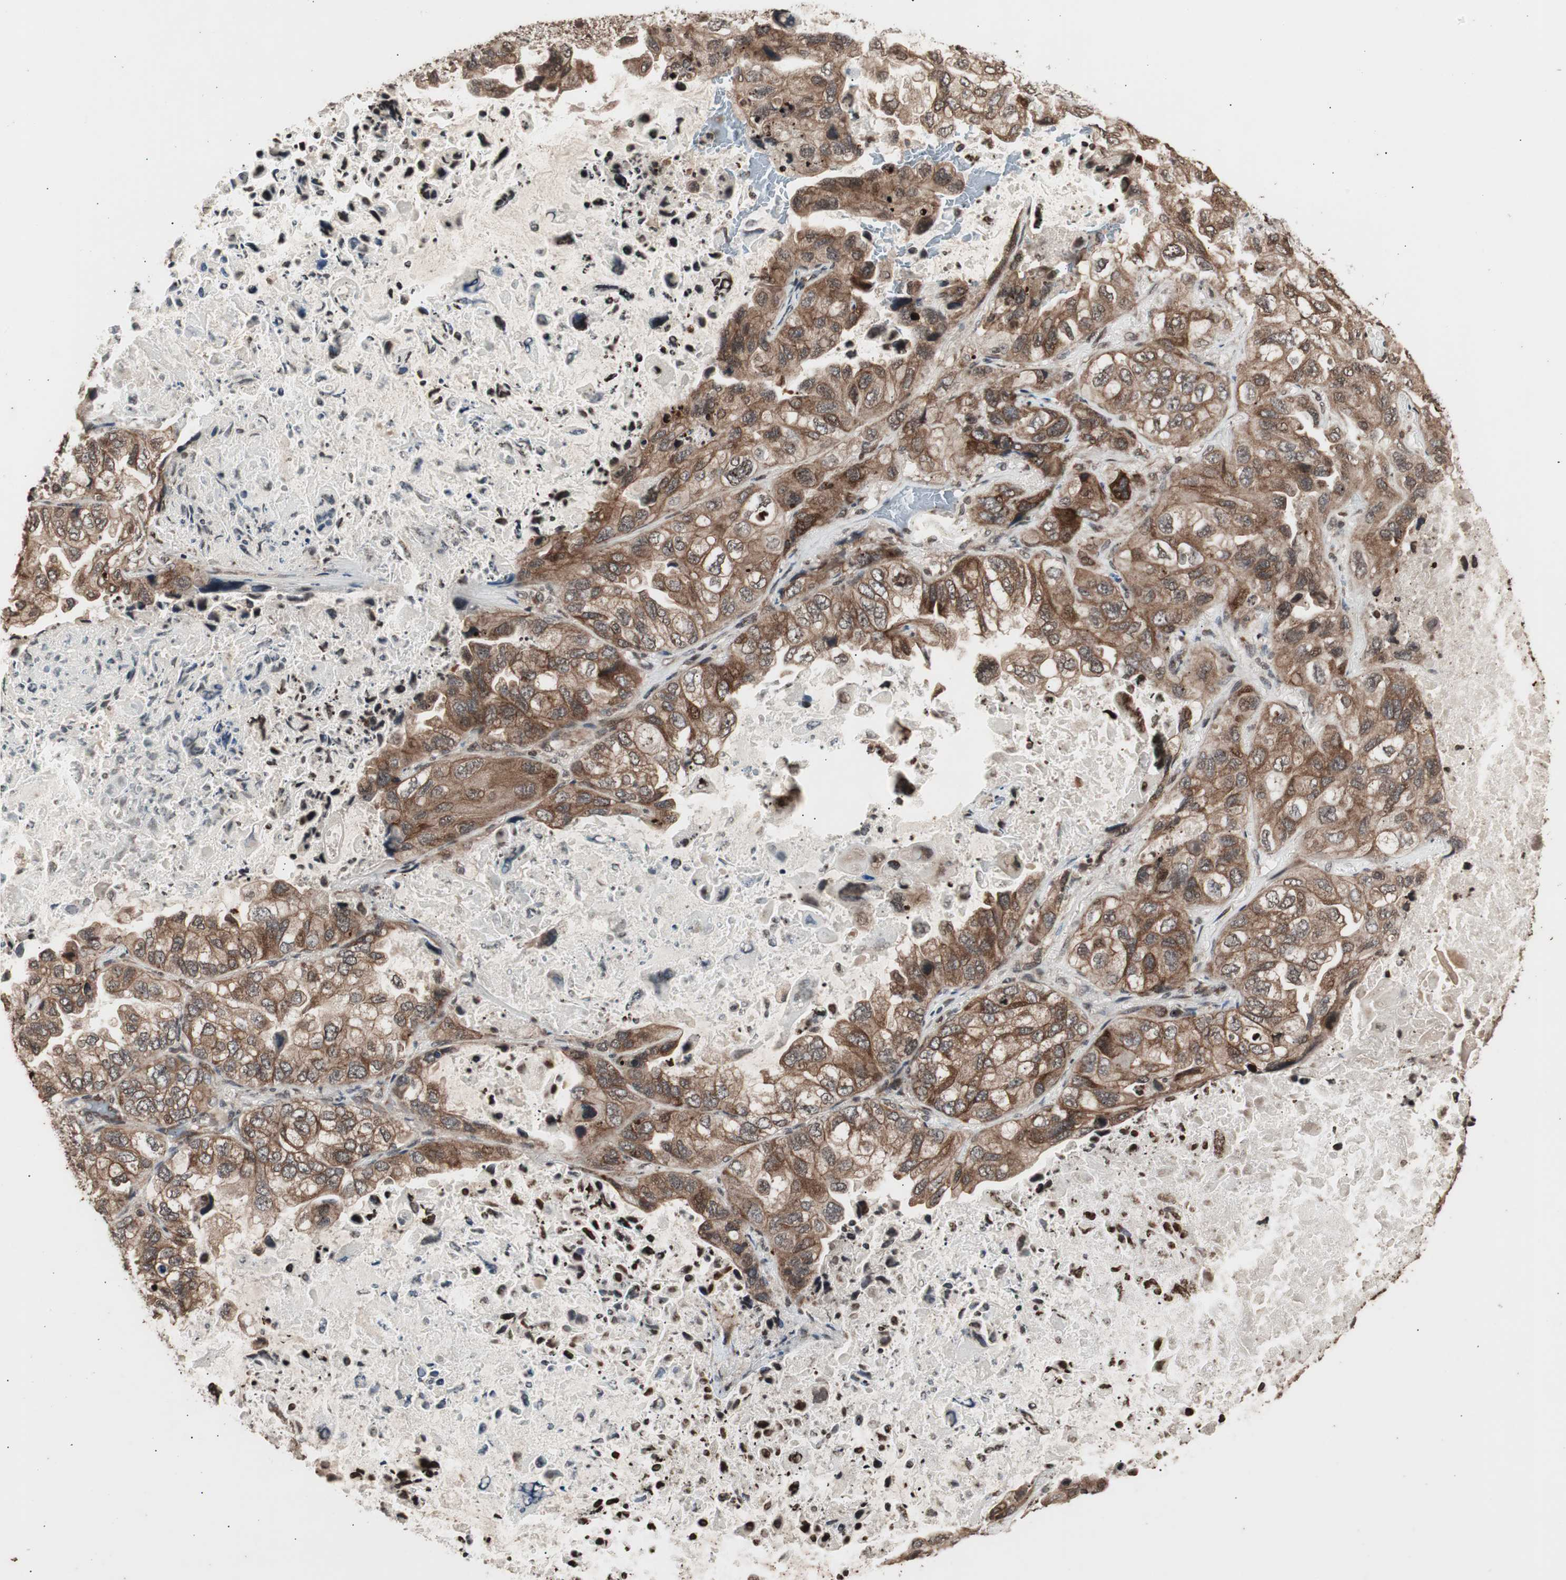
{"staining": {"intensity": "strong", "quantity": ">75%", "location": "cytoplasmic/membranous"}, "tissue": "lung cancer", "cell_type": "Tumor cells", "image_type": "cancer", "snomed": [{"axis": "morphology", "description": "Squamous cell carcinoma, NOS"}, {"axis": "topography", "description": "Lung"}], "caption": "Protein analysis of lung cancer tissue shows strong cytoplasmic/membranous staining in approximately >75% of tumor cells.", "gene": "ZFC3H1", "patient": {"sex": "female", "age": 73}}